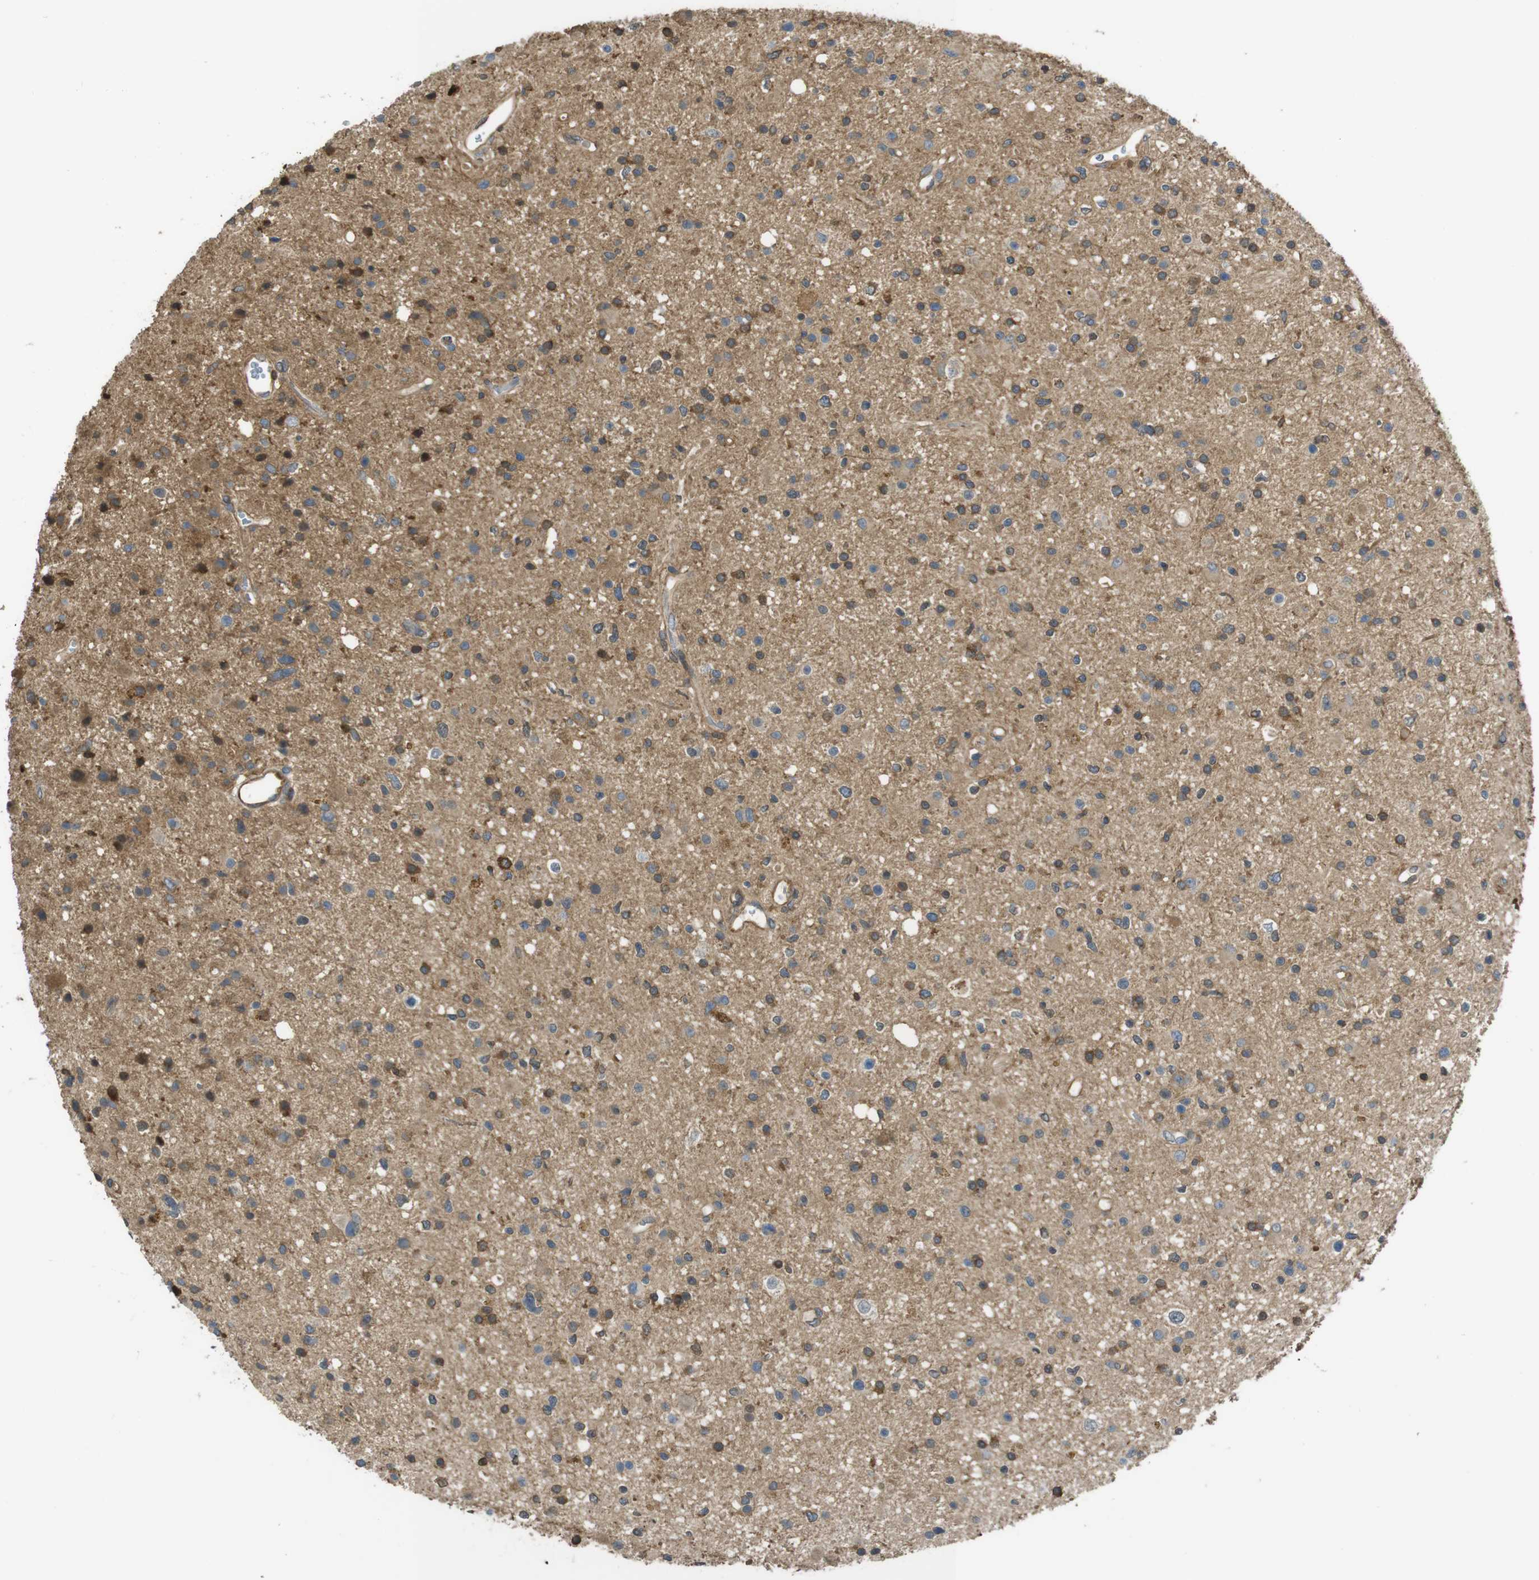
{"staining": {"intensity": "moderate", "quantity": ">75%", "location": "cytoplasmic/membranous"}, "tissue": "glioma", "cell_type": "Tumor cells", "image_type": "cancer", "snomed": [{"axis": "morphology", "description": "Glioma, malignant, High grade"}, {"axis": "topography", "description": "Brain"}], "caption": "Immunohistochemical staining of glioma shows medium levels of moderate cytoplasmic/membranous staining in approximately >75% of tumor cells.", "gene": "ARHGDIA", "patient": {"sex": "male", "age": 33}}